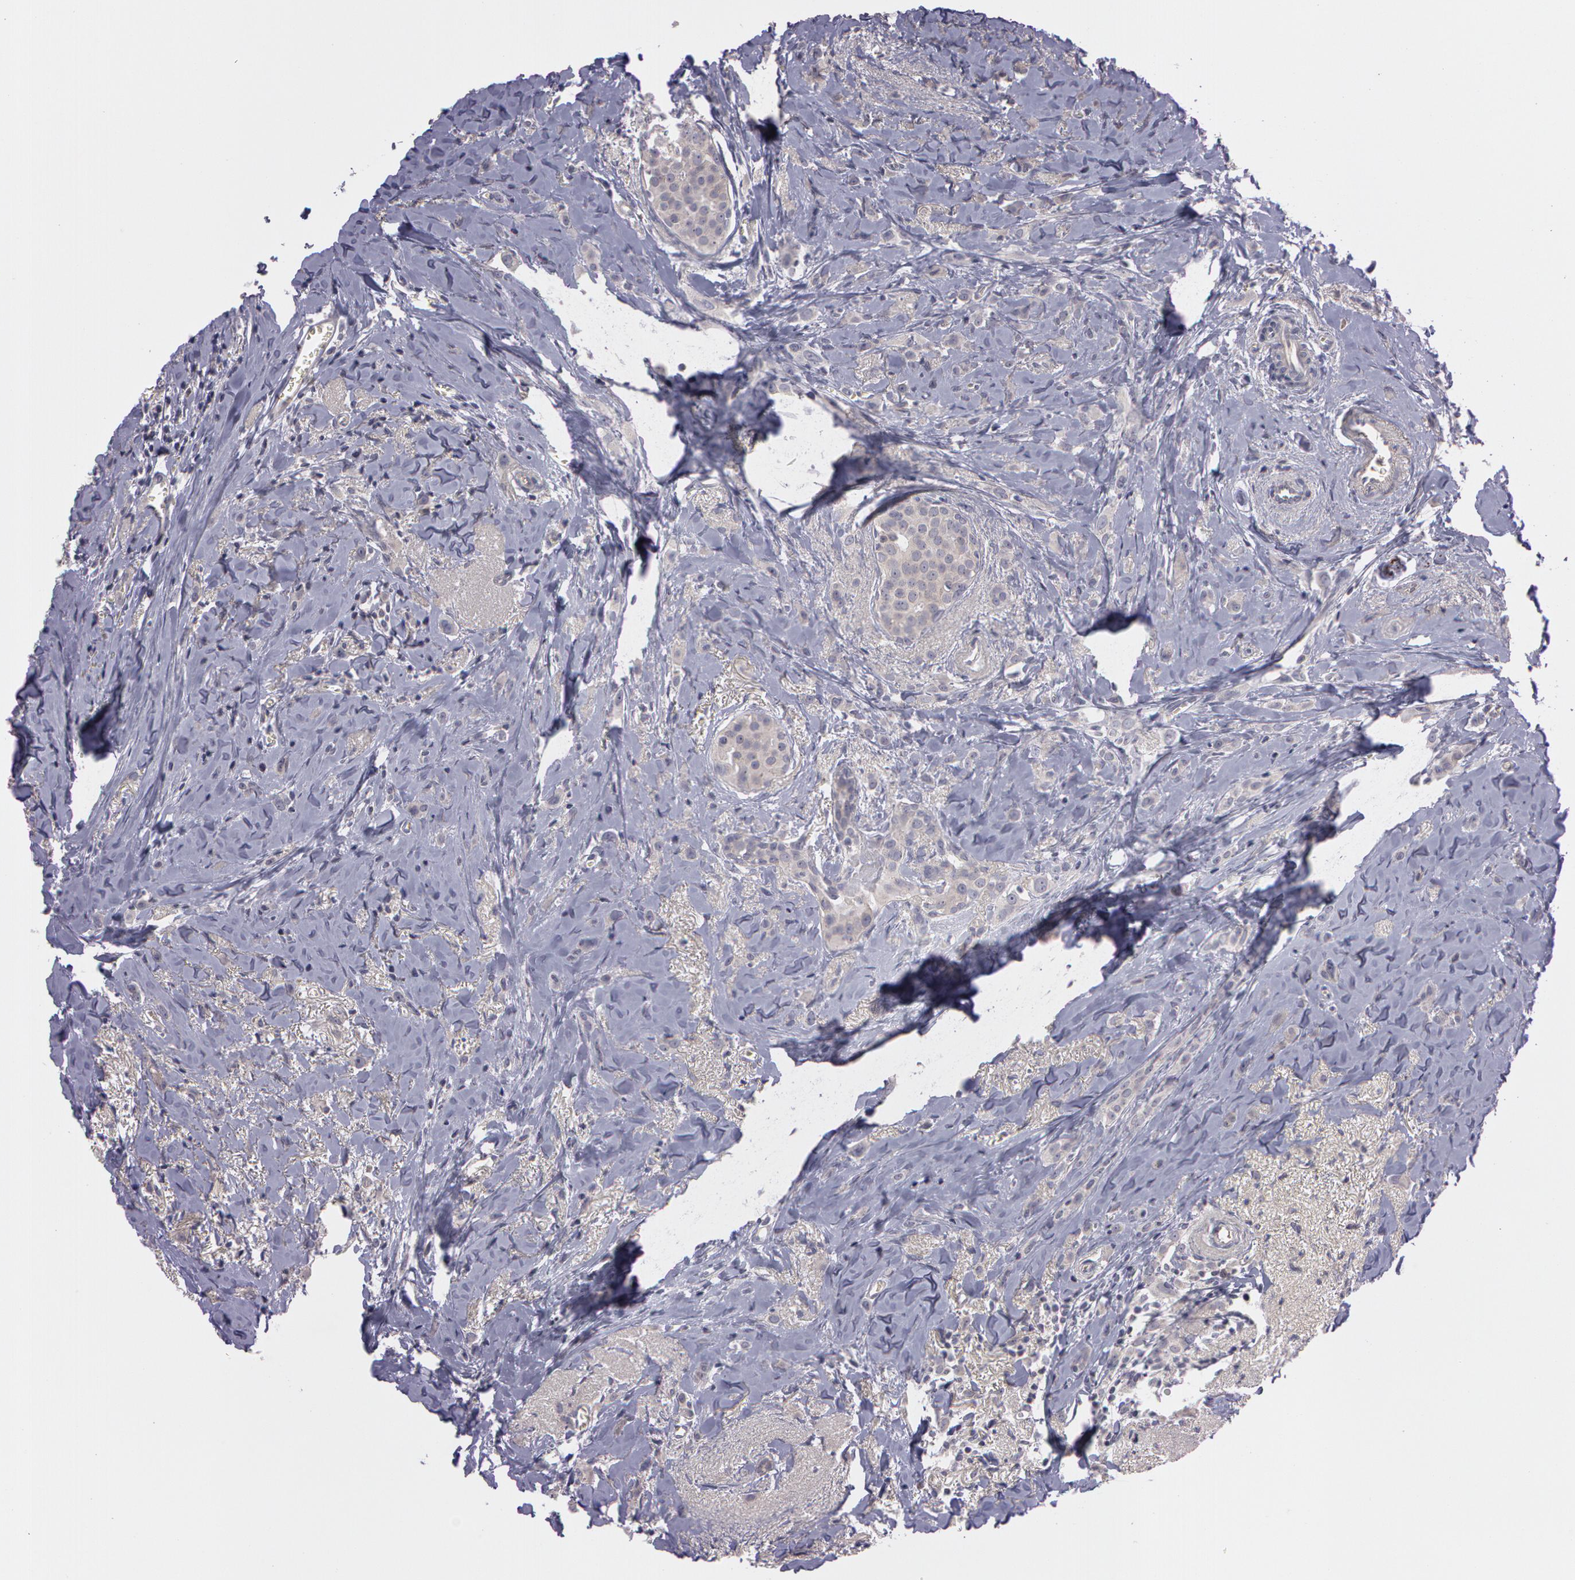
{"staining": {"intensity": "weak", "quantity": "25%-75%", "location": "cytoplasmic/membranous"}, "tissue": "breast cancer", "cell_type": "Tumor cells", "image_type": "cancer", "snomed": [{"axis": "morphology", "description": "Lobular carcinoma"}, {"axis": "topography", "description": "Breast"}], "caption": "Protein expression analysis of human lobular carcinoma (breast) reveals weak cytoplasmic/membranous expression in about 25%-75% of tumor cells. (brown staining indicates protein expression, while blue staining denotes nuclei).", "gene": "MXRA5", "patient": {"sex": "female", "age": 57}}